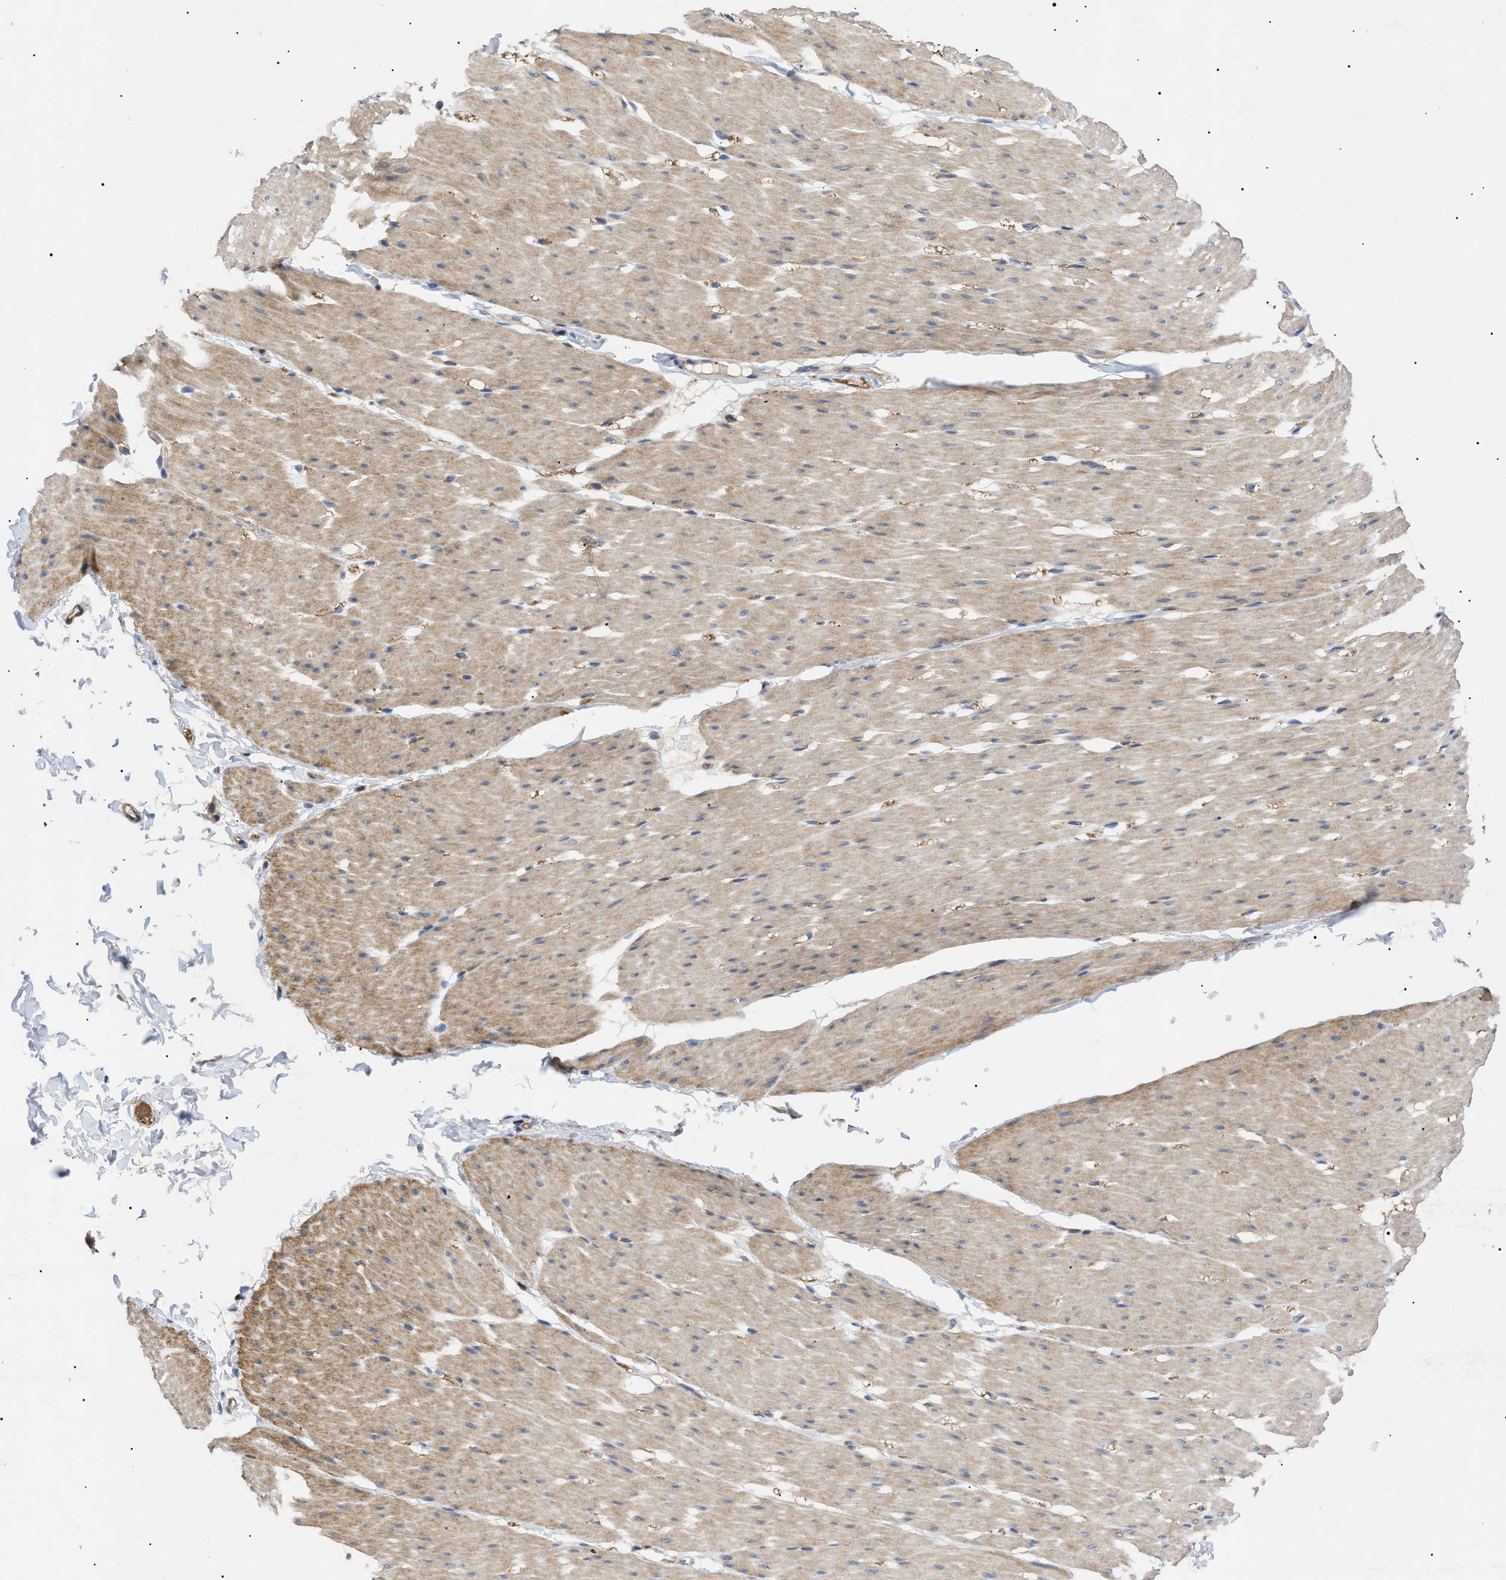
{"staining": {"intensity": "moderate", "quantity": "25%-75%", "location": "cytoplasmic/membranous"}, "tissue": "smooth muscle", "cell_type": "Smooth muscle cells", "image_type": "normal", "snomed": [{"axis": "morphology", "description": "Normal tissue, NOS"}, {"axis": "topography", "description": "Smooth muscle"}, {"axis": "topography", "description": "Colon"}], "caption": "Smooth muscle stained for a protein (brown) shows moderate cytoplasmic/membranous positive positivity in about 25%-75% of smooth muscle cells.", "gene": "CRCP", "patient": {"sex": "male", "age": 67}}